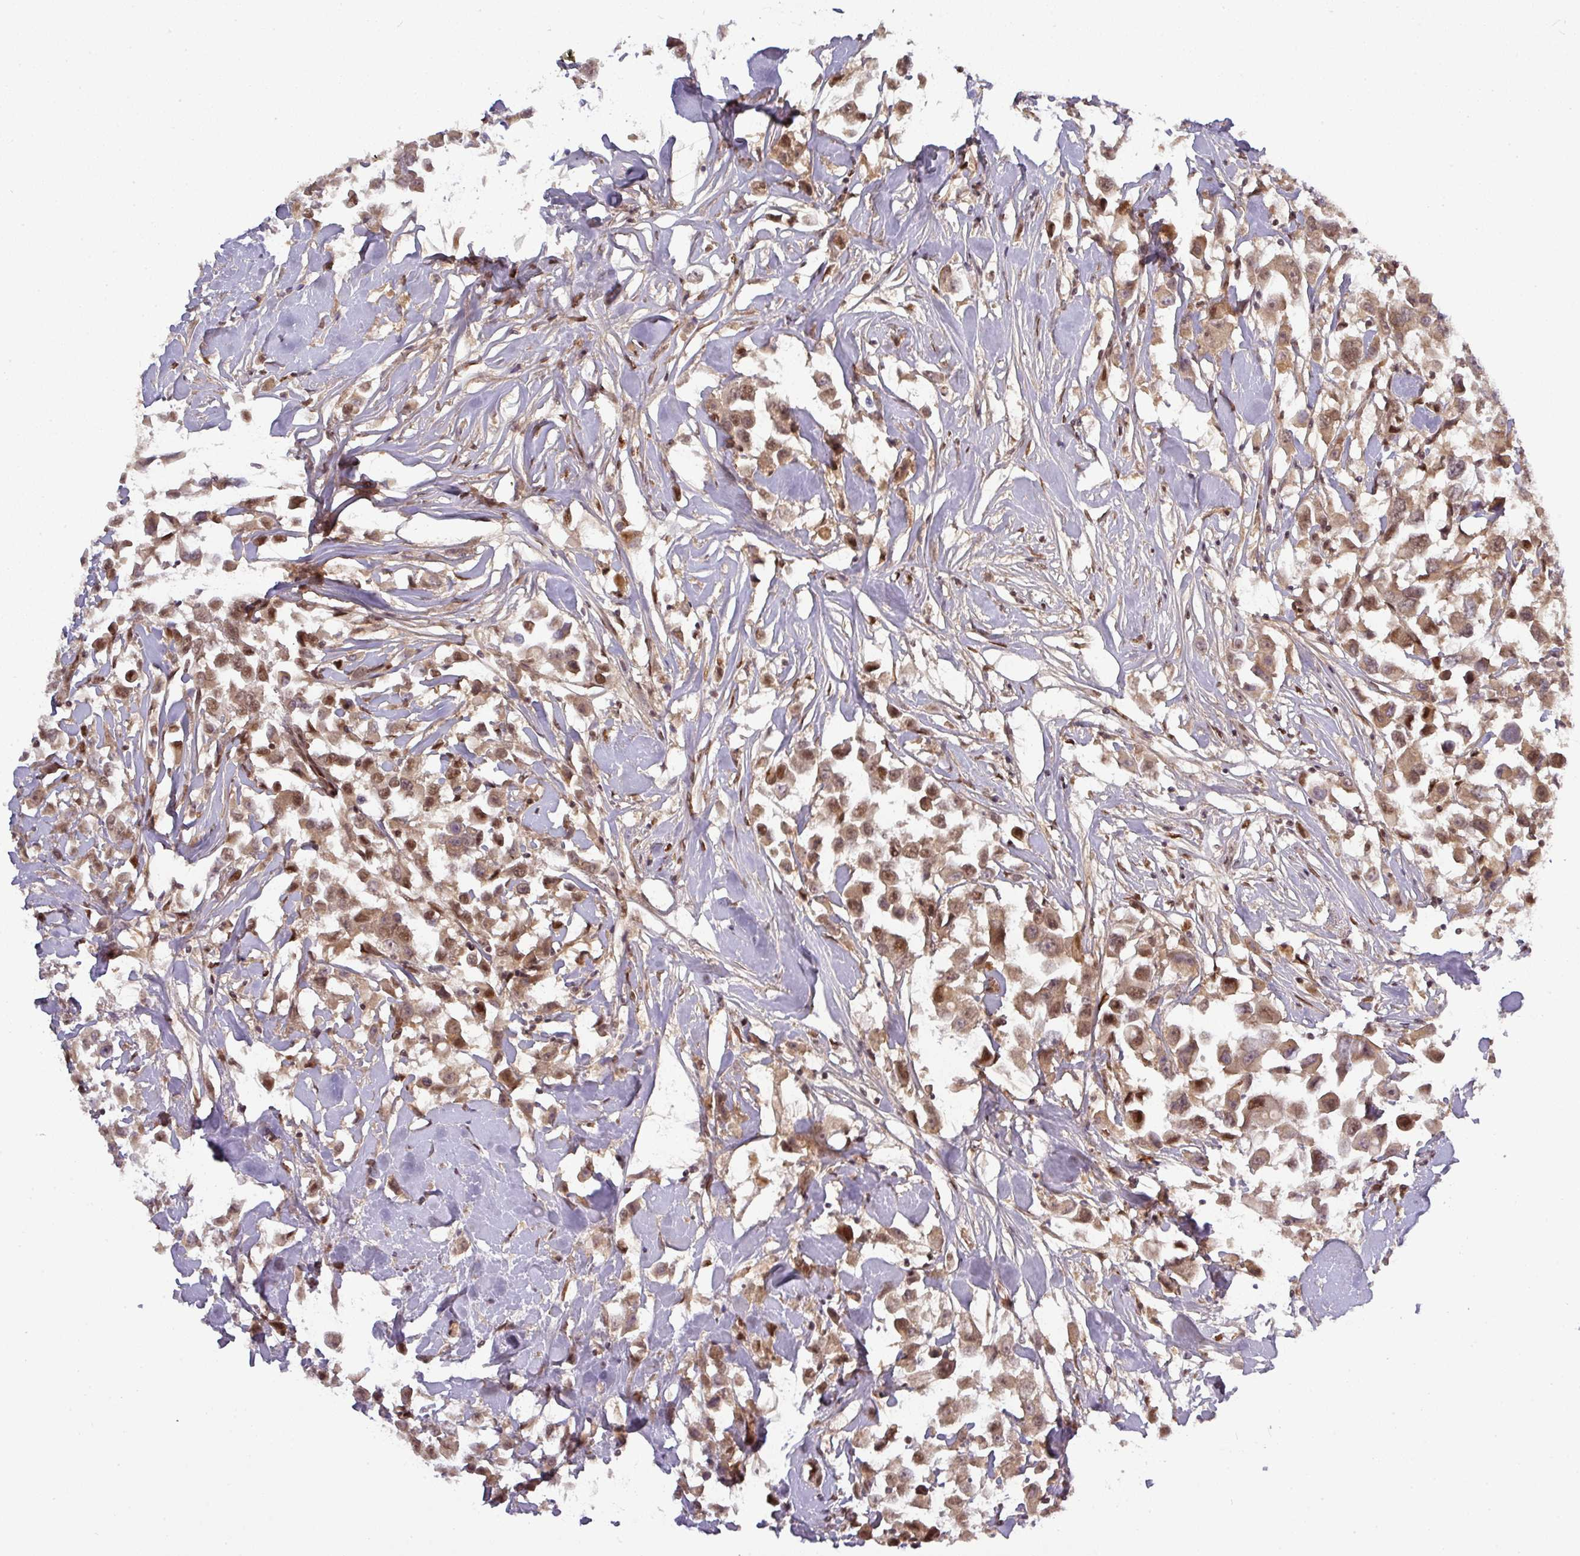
{"staining": {"intensity": "strong", "quantity": ">75%", "location": "cytoplasmic/membranous,nuclear"}, "tissue": "breast cancer", "cell_type": "Tumor cells", "image_type": "cancer", "snomed": [{"axis": "morphology", "description": "Duct carcinoma"}, {"axis": "topography", "description": "Breast"}], "caption": "Strong cytoplasmic/membranous and nuclear expression for a protein is seen in about >75% of tumor cells of infiltrating ductal carcinoma (breast) using immunohistochemistry (IHC).", "gene": "CIC", "patient": {"sex": "female", "age": 61}}